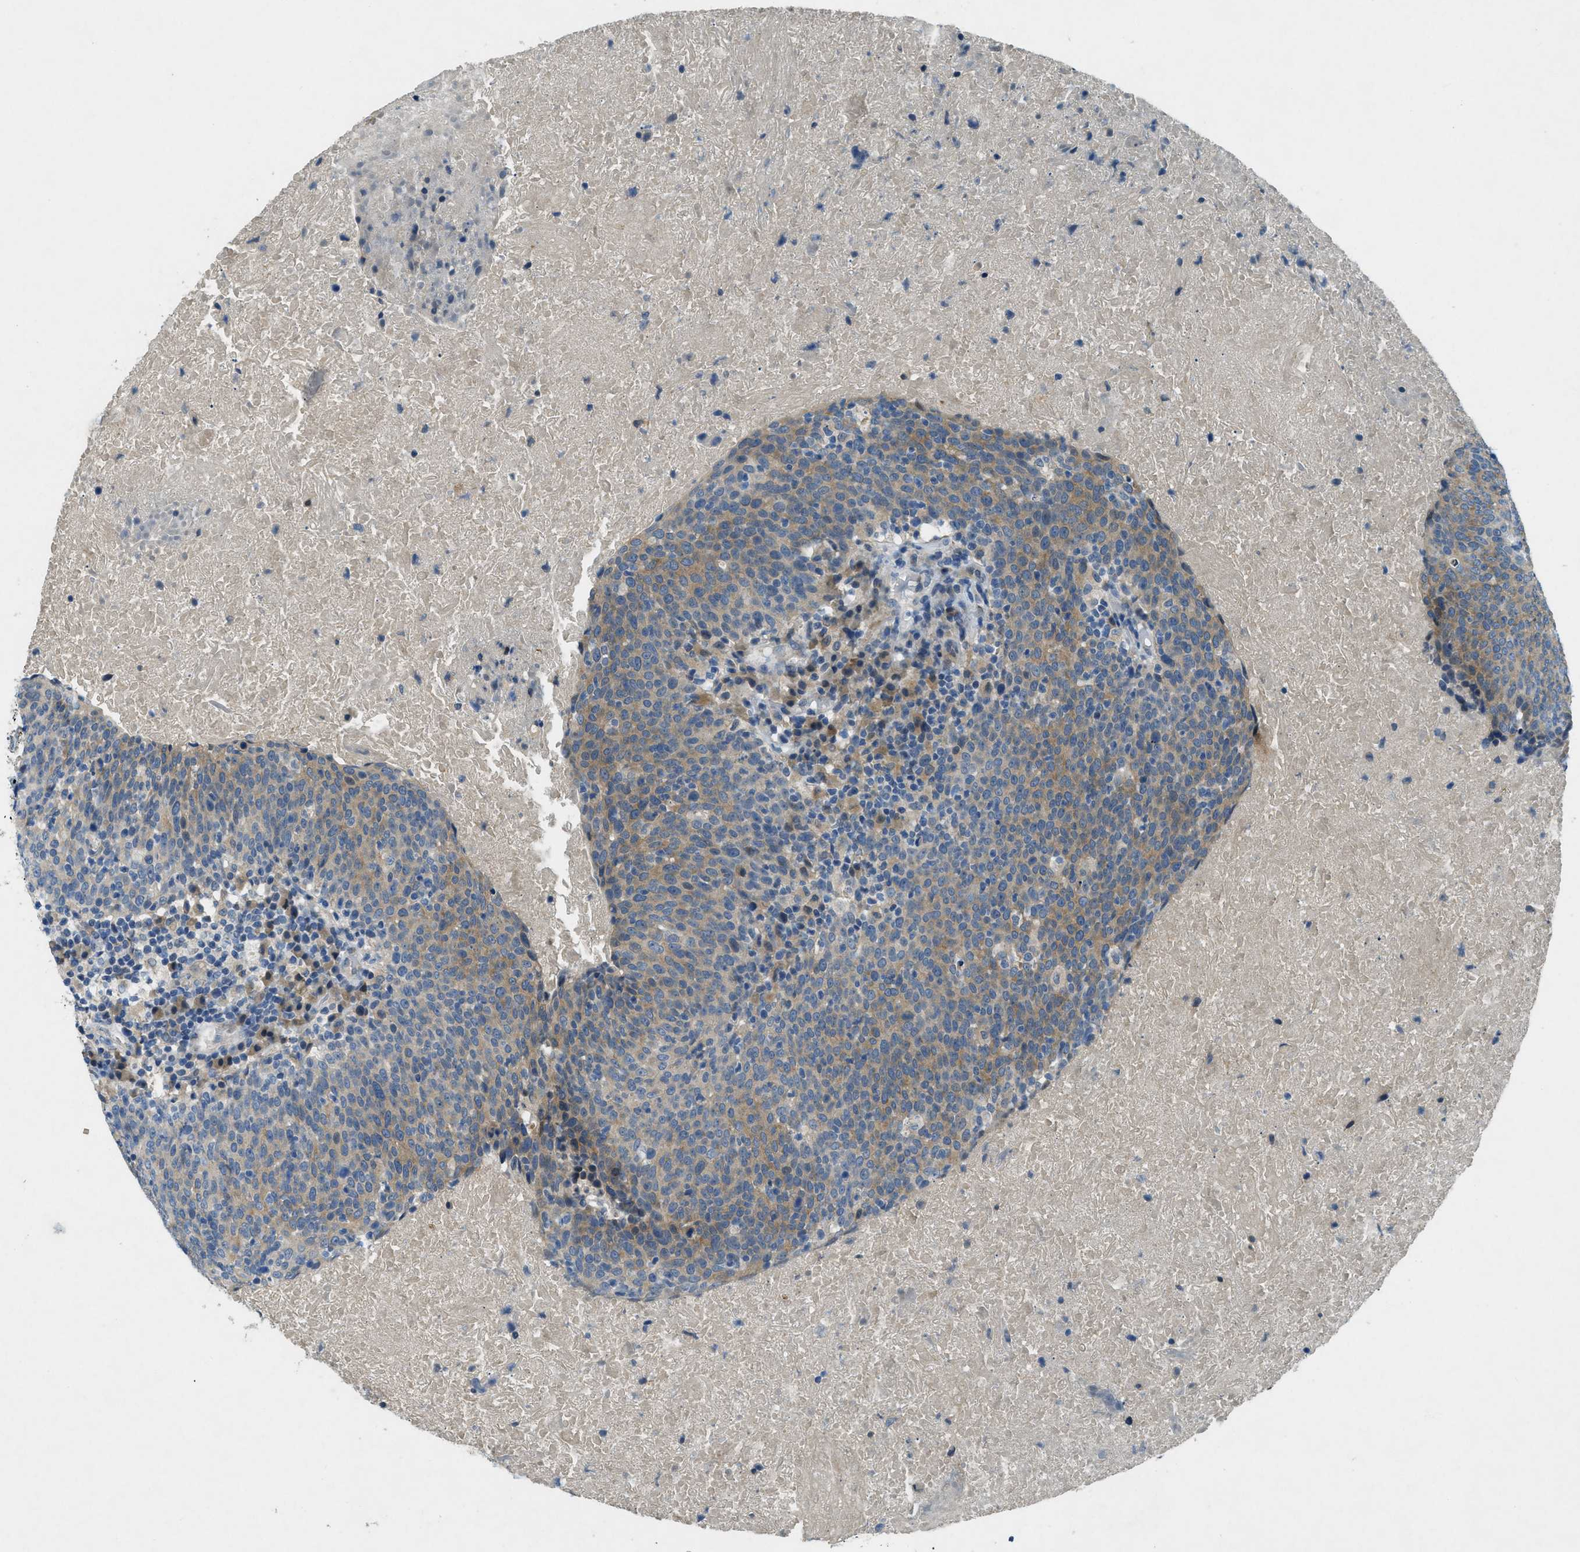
{"staining": {"intensity": "moderate", "quantity": "25%-75%", "location": "cytoplasmic/membranous"}, "tissue": "head and neck cancer", "cell_type": "Tumor cells", "image_type": "cancer", "snomed": [{"axis": "morphology", "description": "Squamous cell carcinoma, NOS"}, {"axis": "morphology", "description": "Squamous cell carcinoma, metastatic, NOS"}, {"axis": "topography", "description": "Lymph node"}, {"axis": "topography", "description": "Head-Neck"}], "caption": "This is an image of immunohistochemistry (IHC) staining of metastatic squamous cell carcinoma (head and neck), which shows moderate positivity in the cytoplasmic/membranous of tumor cells.", "gene": "SNX14", "patient": {"sex": "male", "age": 62}}